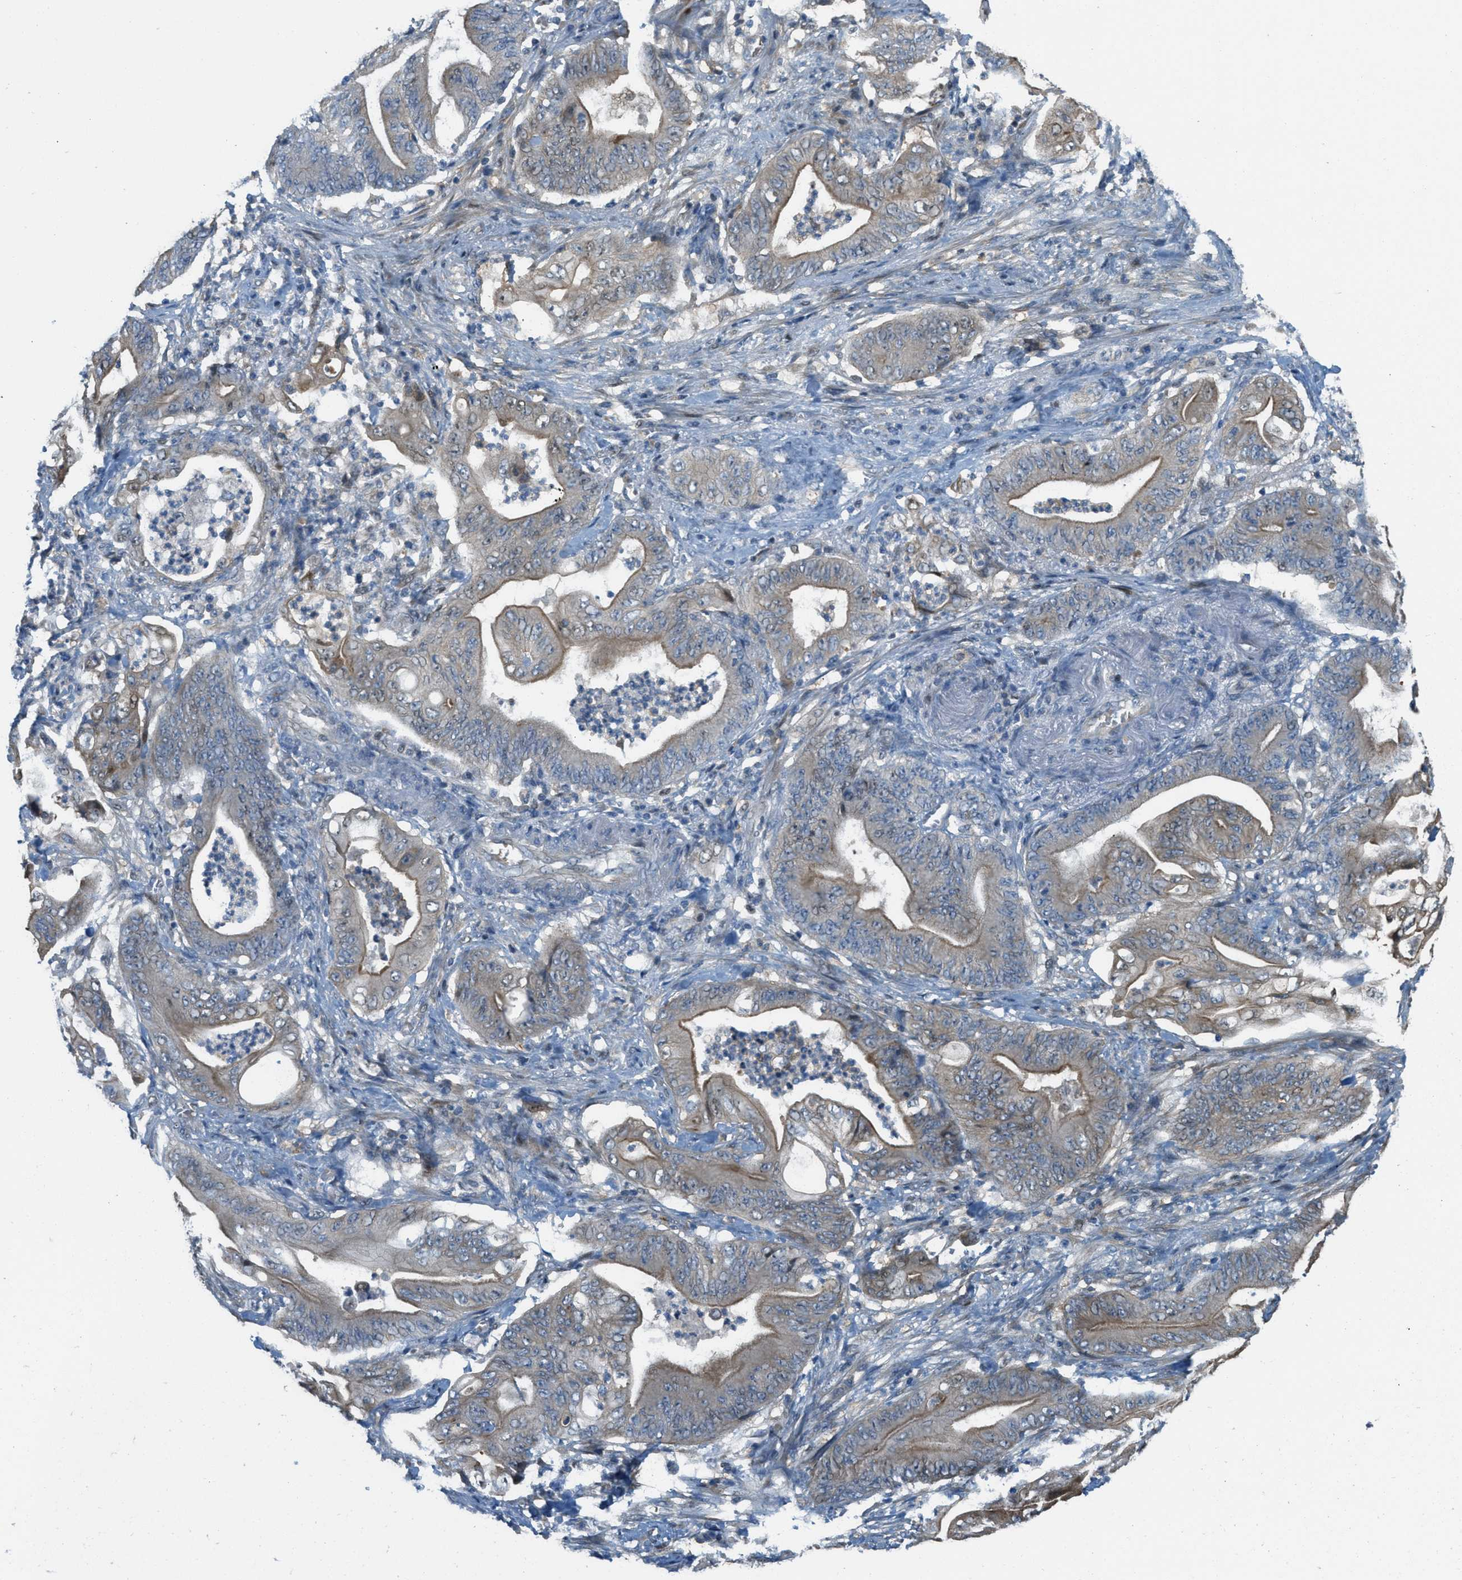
{"staining": {"intensity": "weak", "quantity": "<25%", "location": "cytoplasmic/membranous"}, "tissue": "stomach cancer", "cell_type": "Tumor cells", "image_type": "cancer", "snomed": [{"axis": "morphology", "description": "Adenocarcinoma, NOS"}, {"axis": "topography", "description": "Stomach"}], "caption": "Tumor cells are negative for brown protein staining in adenocarcinoma (stomach).", "gene": "ADCY6", "patient": {"sex": "female", "age": 73}}